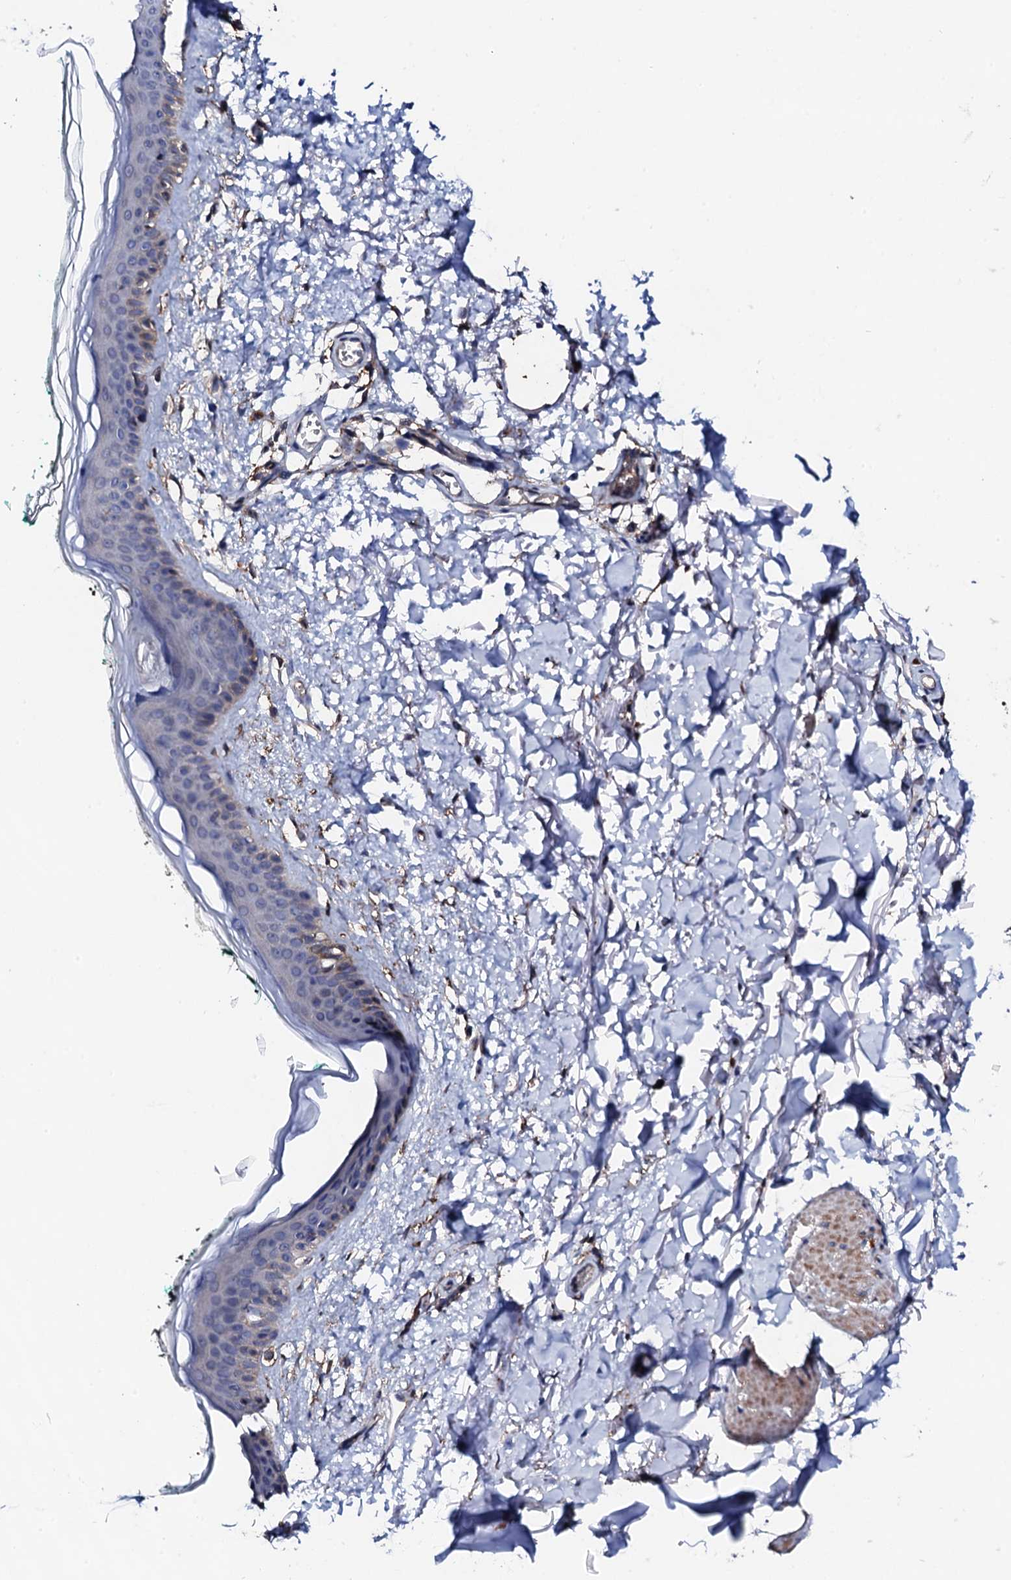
{"staining": {"intensity": "moderate", "quantity": ">75%", "location": "cytoplasmic/membranous"}, "tissue": "skin", "cell_type": "Fibroblasts", "image_type": "normal", "snomed": [{"axis": "morphology", "description": "Normal tissue, NOS"}, {"axis": "topography", "description": "Skin"}], "caption": "DAB immunohistochemical staining of unremarkable human skin demonstrates moderate cytoplasmic/membranous protein expression in about >75% of fibroblasts.", "gene": "EDC3", "patient": {"sex": "male", "age": 62}}